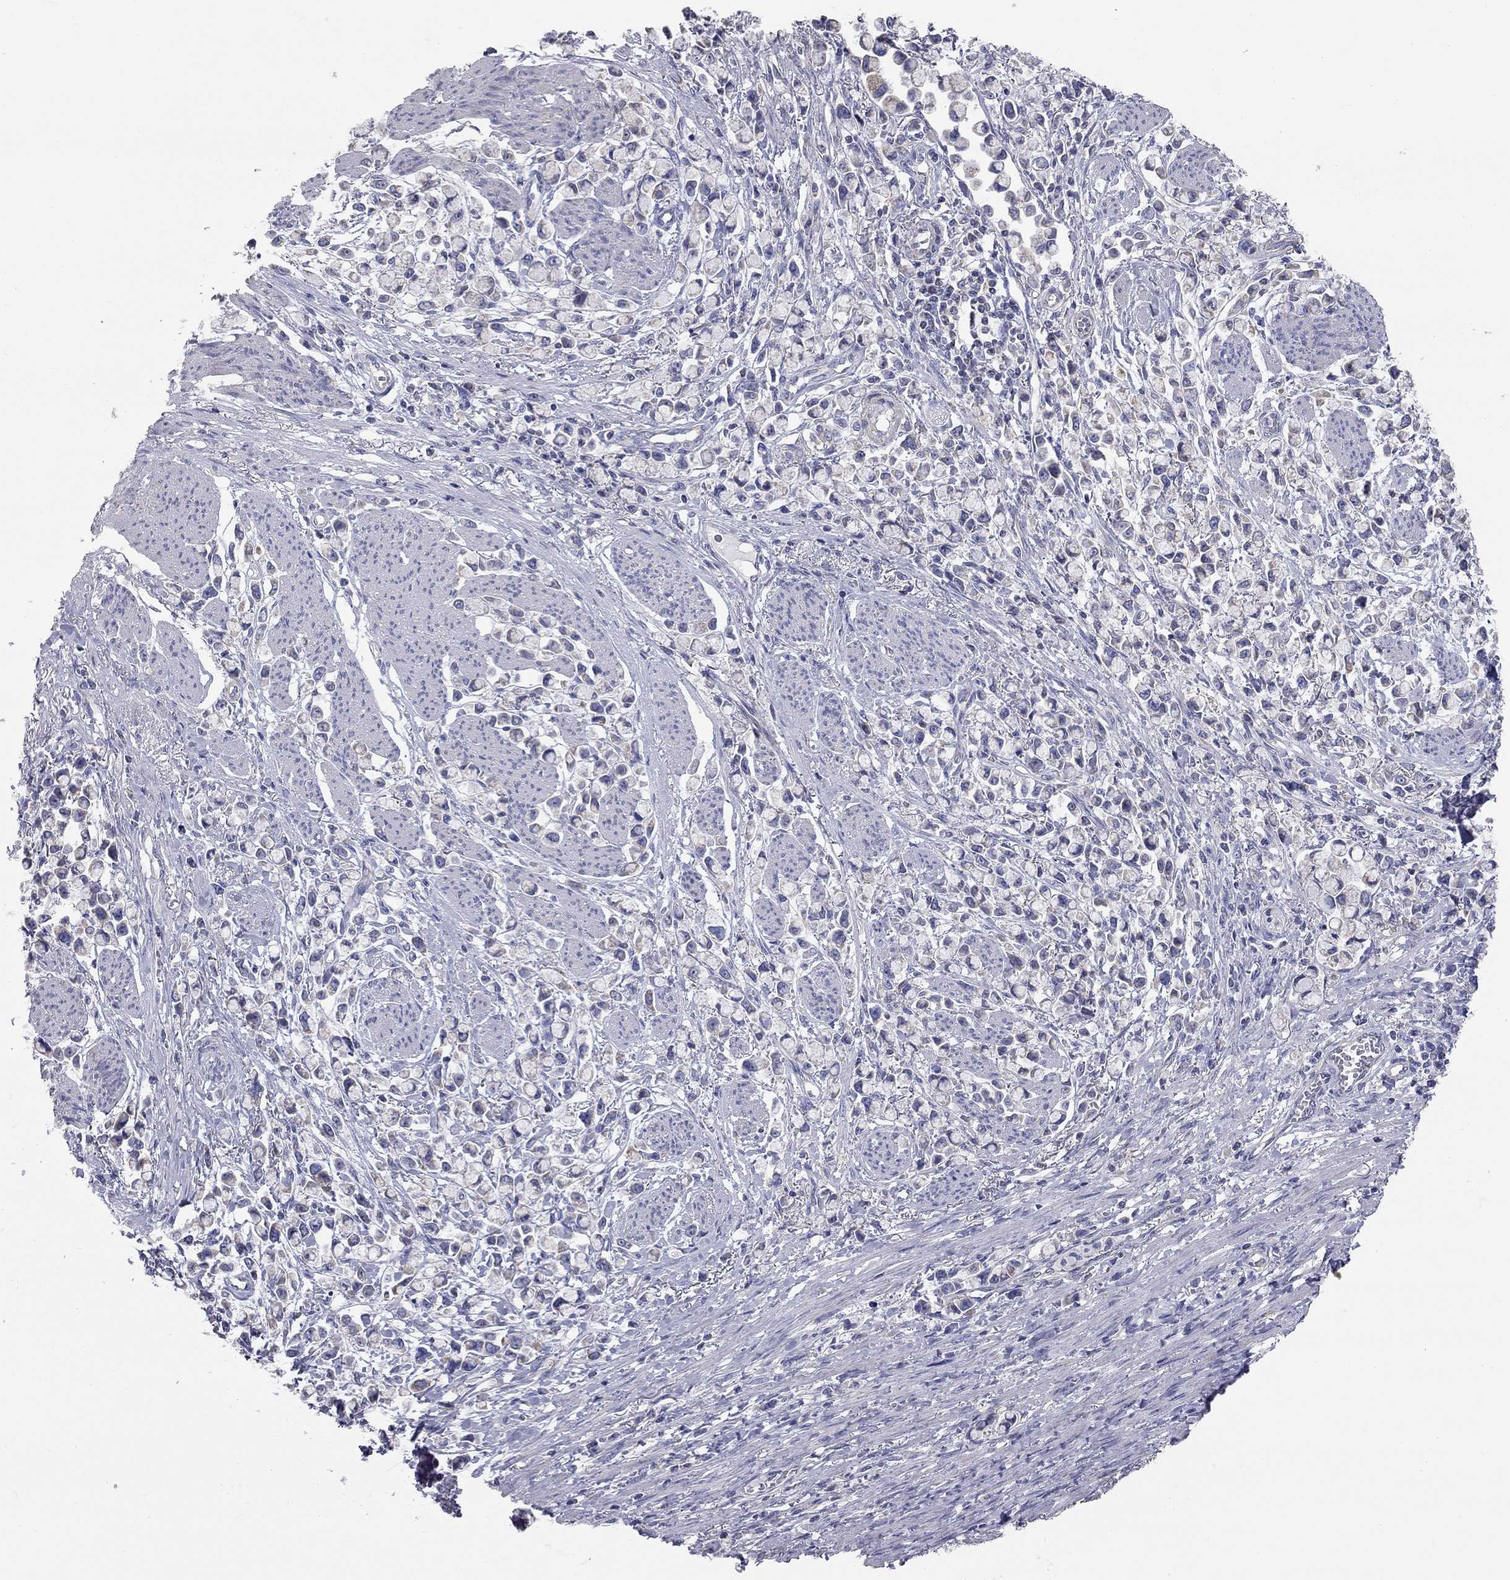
{"staining": {"intensity": "negative", "quantity": "none", "location": "none"}, "tissue": "stomach cancer", "cell_type": "Tumor cells", "image_type": "cancer", "snomed": [{"axis": "morphology", "description": "Adenocarcinoma, NOS"}, {"axis": "topography", "description": "Stomach"}], "caption": "Stomach adenocarcinoma stained for a protein using IHC reveals no staining tumor cells.", "gene": "CFAP161", "patient": {"sex": "female", "age": 81}}